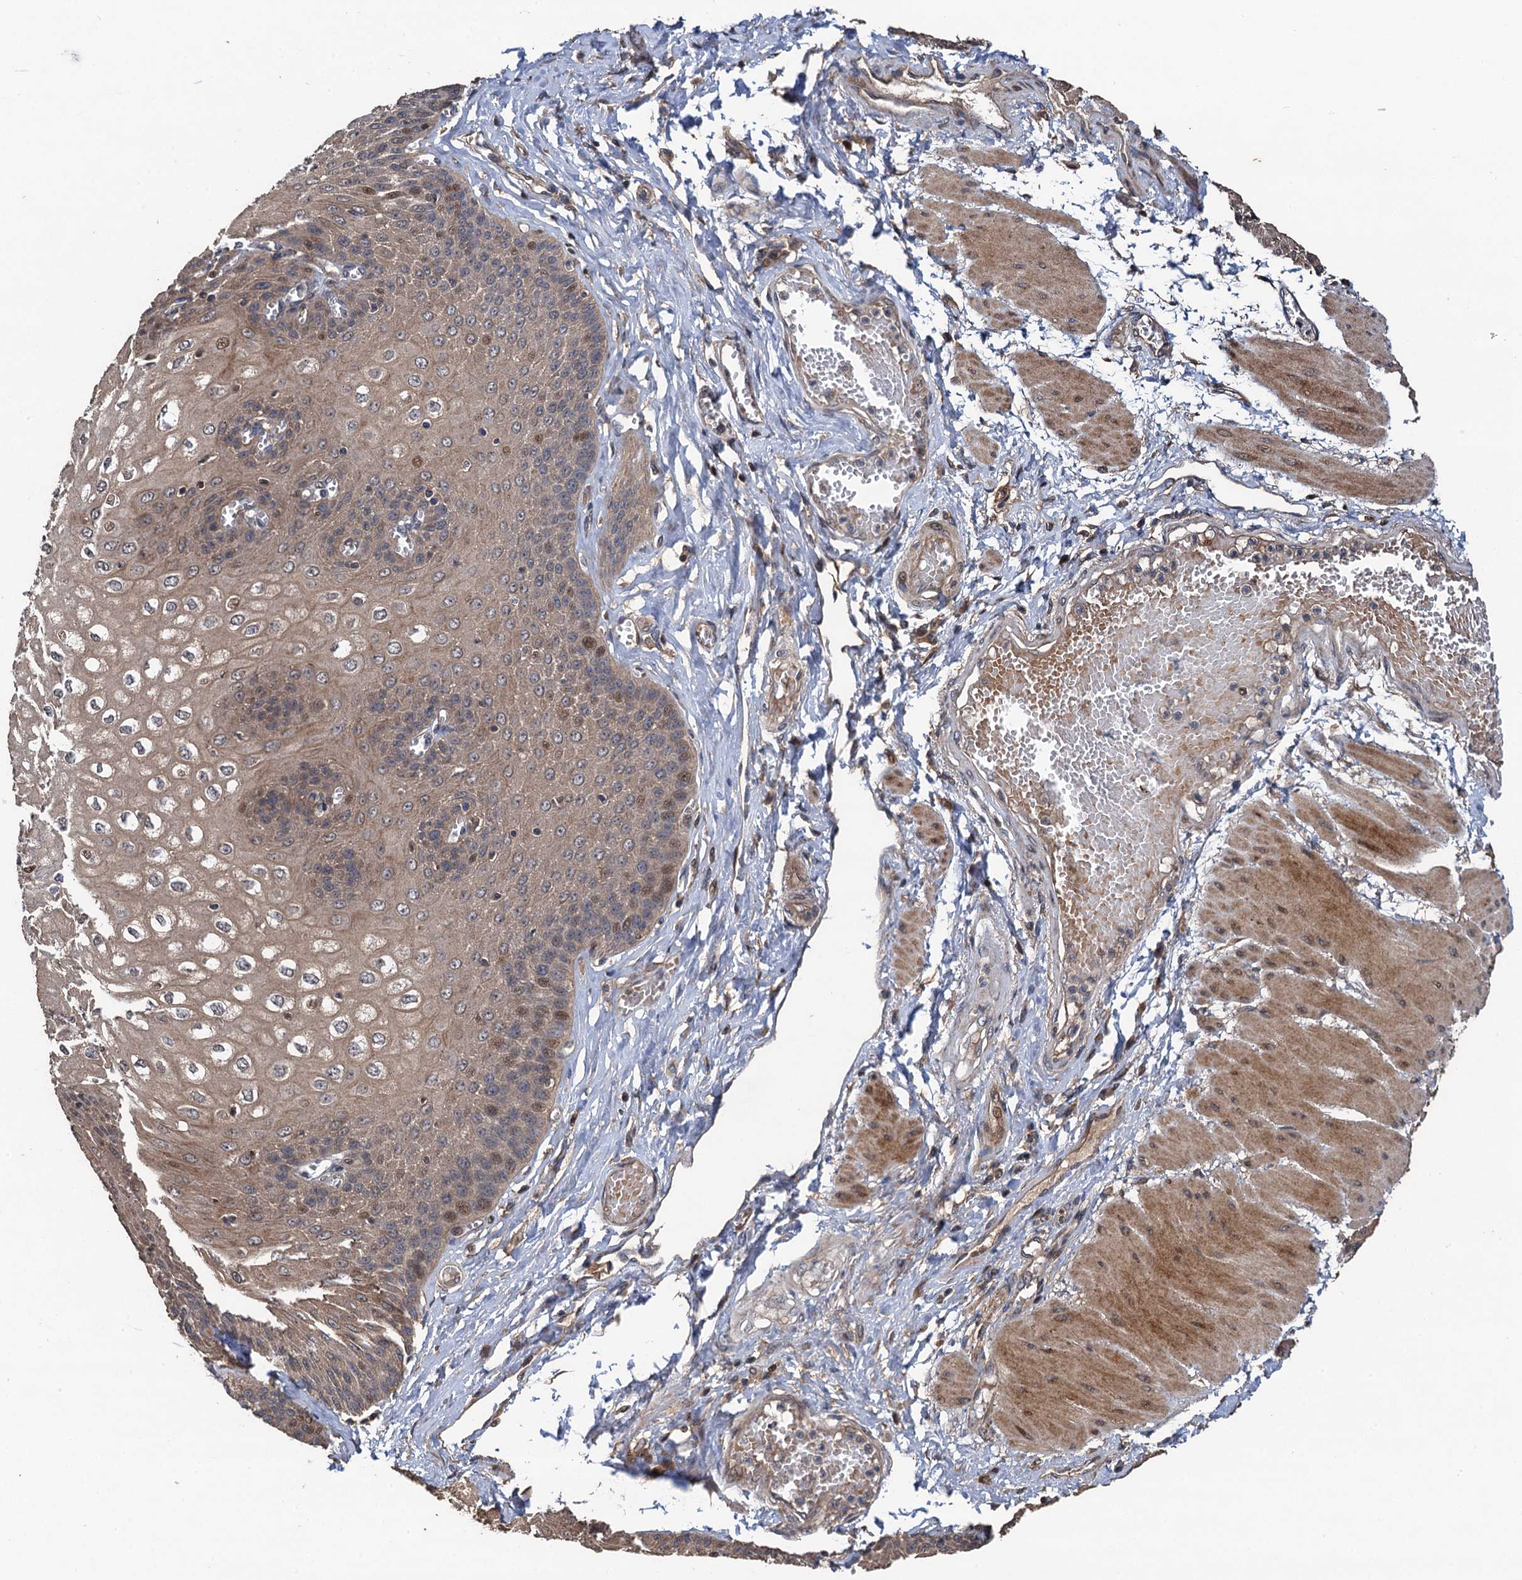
{"staining": {"intensity": "moderate", "quantity": "25%-75%", "location": "cytoplasmic/membranous,nuclear"}, "tissue": "esophagus", "cell_type": "Squamous epithelial cells", "image_type": "normal", "snomed": [{"axis": "morphology", "description": "Normal tissue, NOS"}, {"axis": "topography", "description": "Esophagus"}], "caption": "This is a photomicrograph of immunohistochemistry (IHC) staining of benign esophagus, which shows moderate expression in the cytoplasmic/membranous,nuclear of squamous epithelial cells.", "gene": "TMEM39B", "patient": {"sex": "male", "age": 60}}